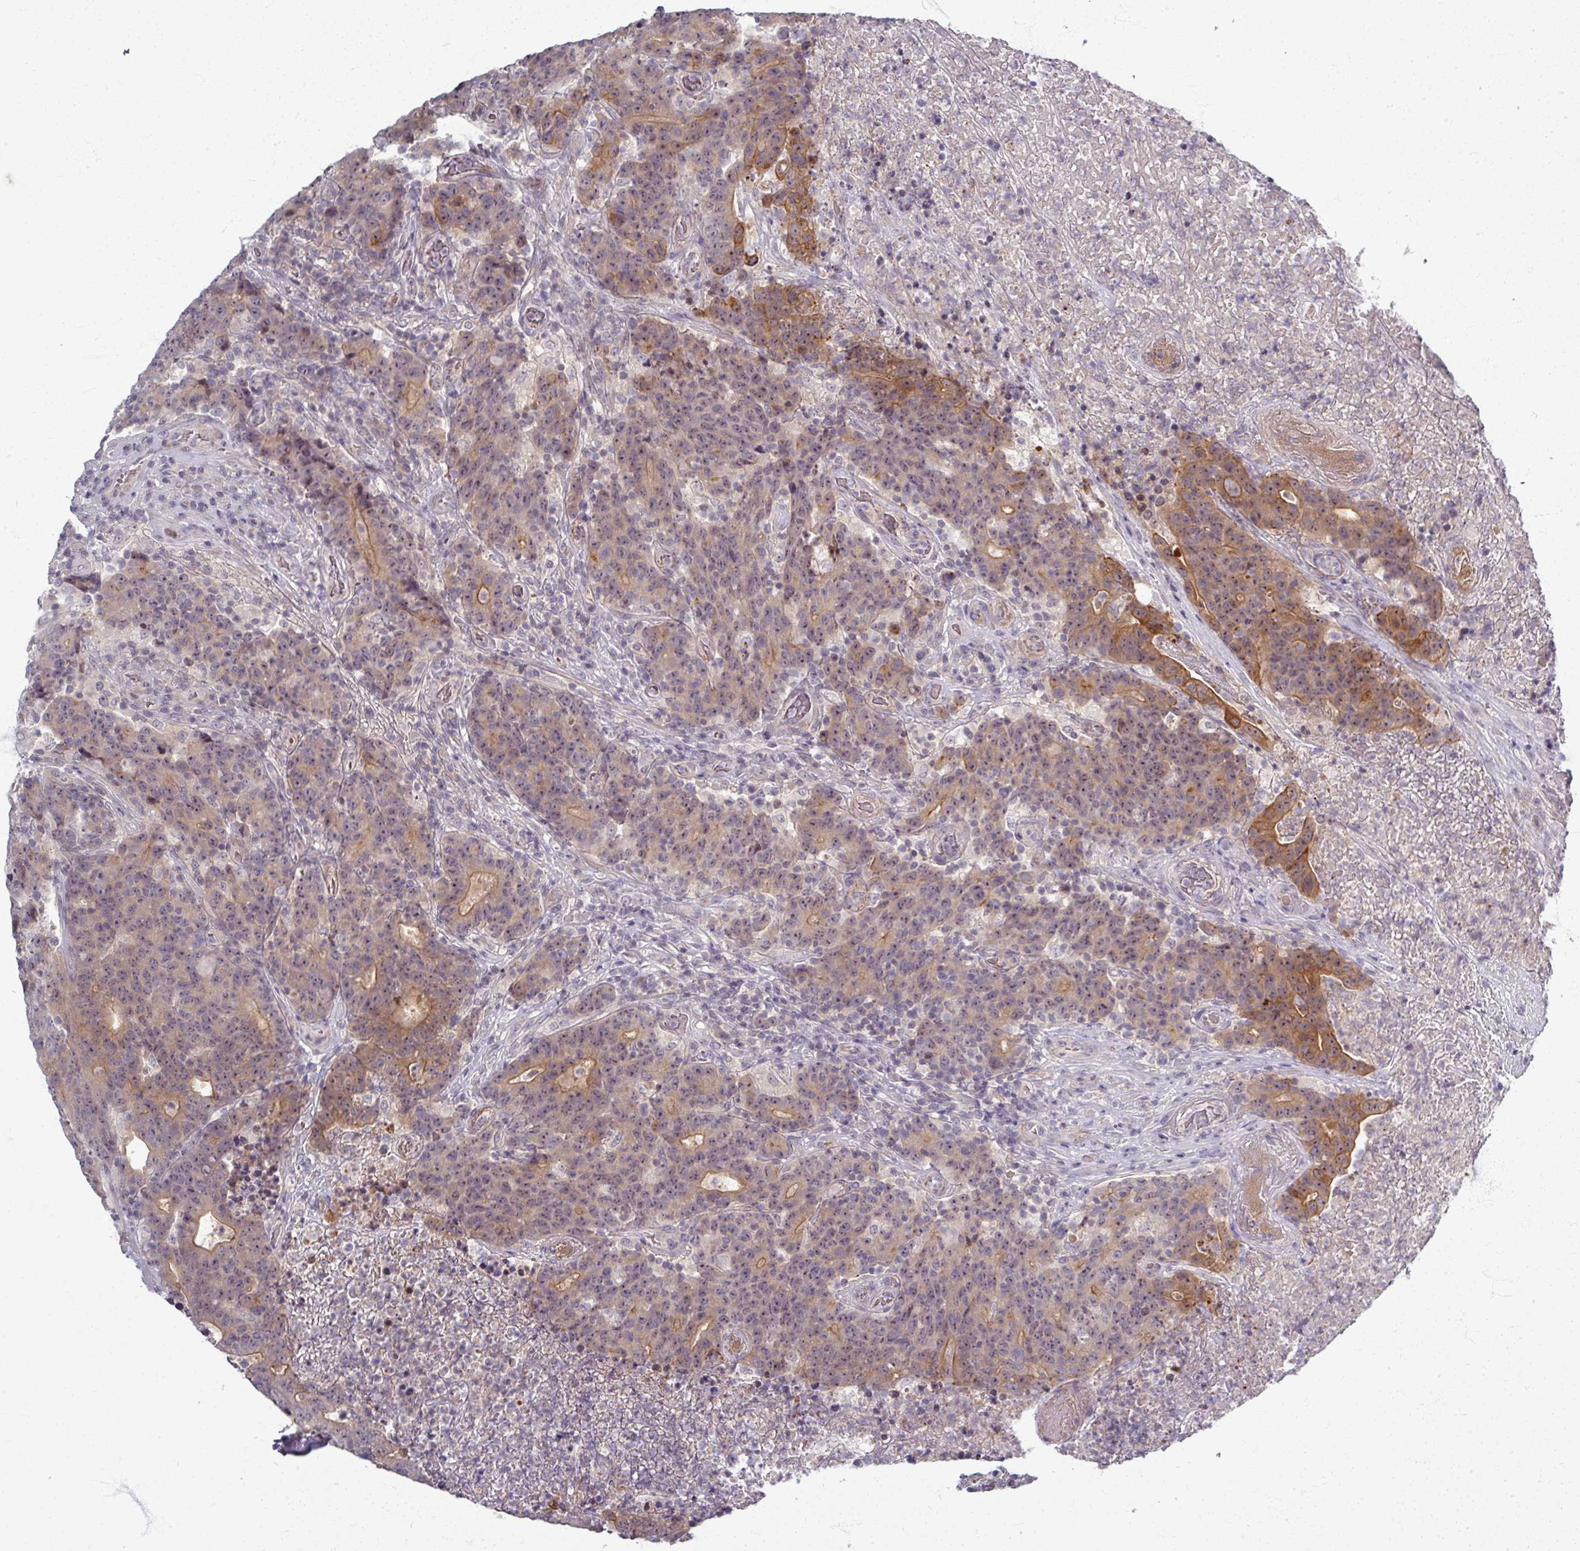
{"staining": {"intensity": "moderate", "quantity": "25%-75%", "location": "cytoplasmic/membranous,nuclear"}, "tissue": "colorectal cancer", "cell_type": "Tumor cells", "image_type": "cancer", "snomed": [{"axis": "morphology", "description": "Adenocarcinoma, NOS"}, {"axis": "topography", "description": "Colon"}], "caption": "IHC of colorectal cancer (adenocarcinoma) exhibits medium levels of moderate cytoplasmic/membranous and nuclear staining in about 25%-75% of tumor cells. (Stains: DAB (3,3'-diaminobenzidine) in brown, nuclei in blue, Microscopy: brightfield microscopy at high magnification).", "gene": "TTLL7", "patient": {"sex": "female", "age": 75}}